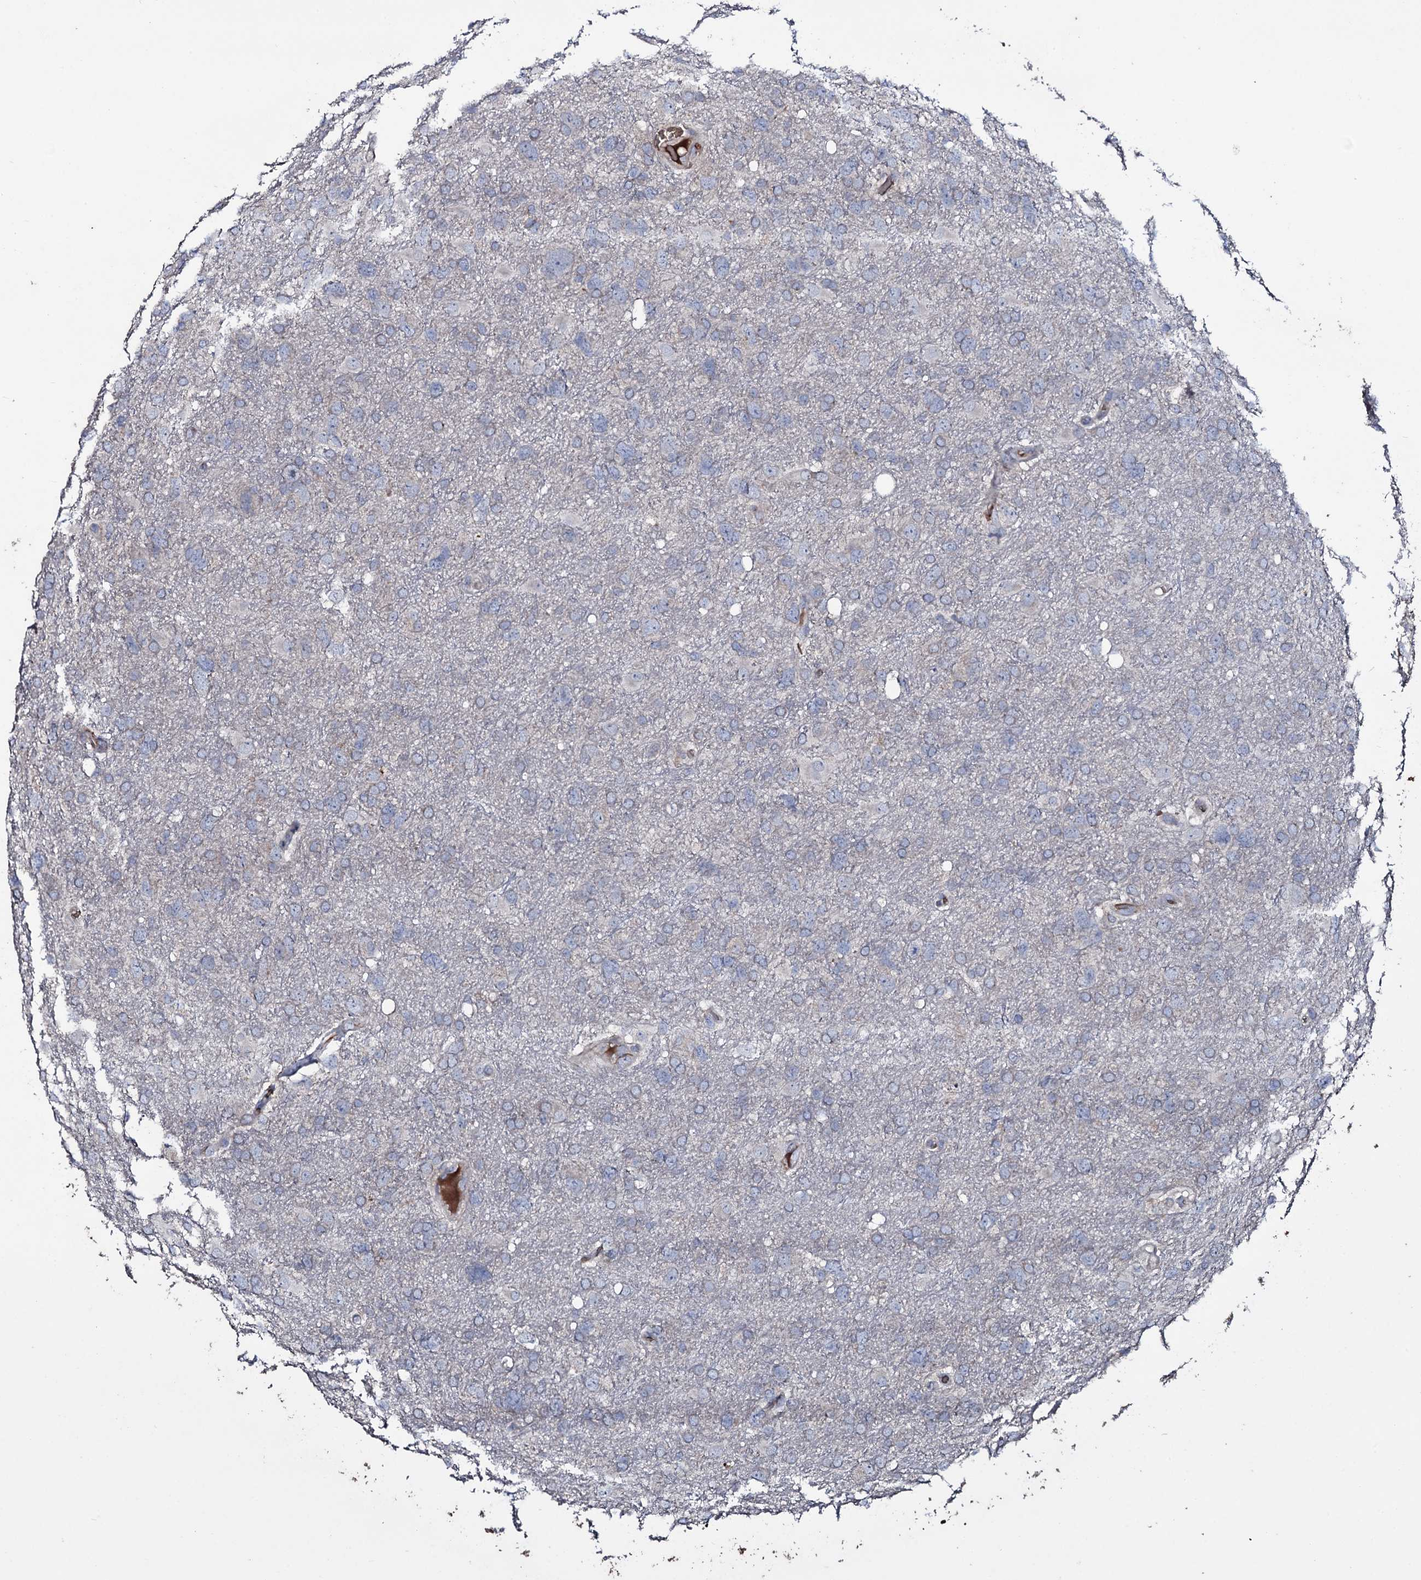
{"staining": {"intensity": "negative", "quantity": "none", "location": "none"}, "tissue": "glioma", "cell_type": "Tumor cells", "image_type": "cancer", "snomed": [{"axis": "morphology", "description": "Glioma, malignant, High grade"}, {"axis": "topography", "description": "Brain"}], "caption": "The immunohistochemistry image has no significant expression in tumor cells of malignant glioma (high-grade) tissue.", "gene": "ZSWIM8", "patient": {"sex": "male", "age": 61}}